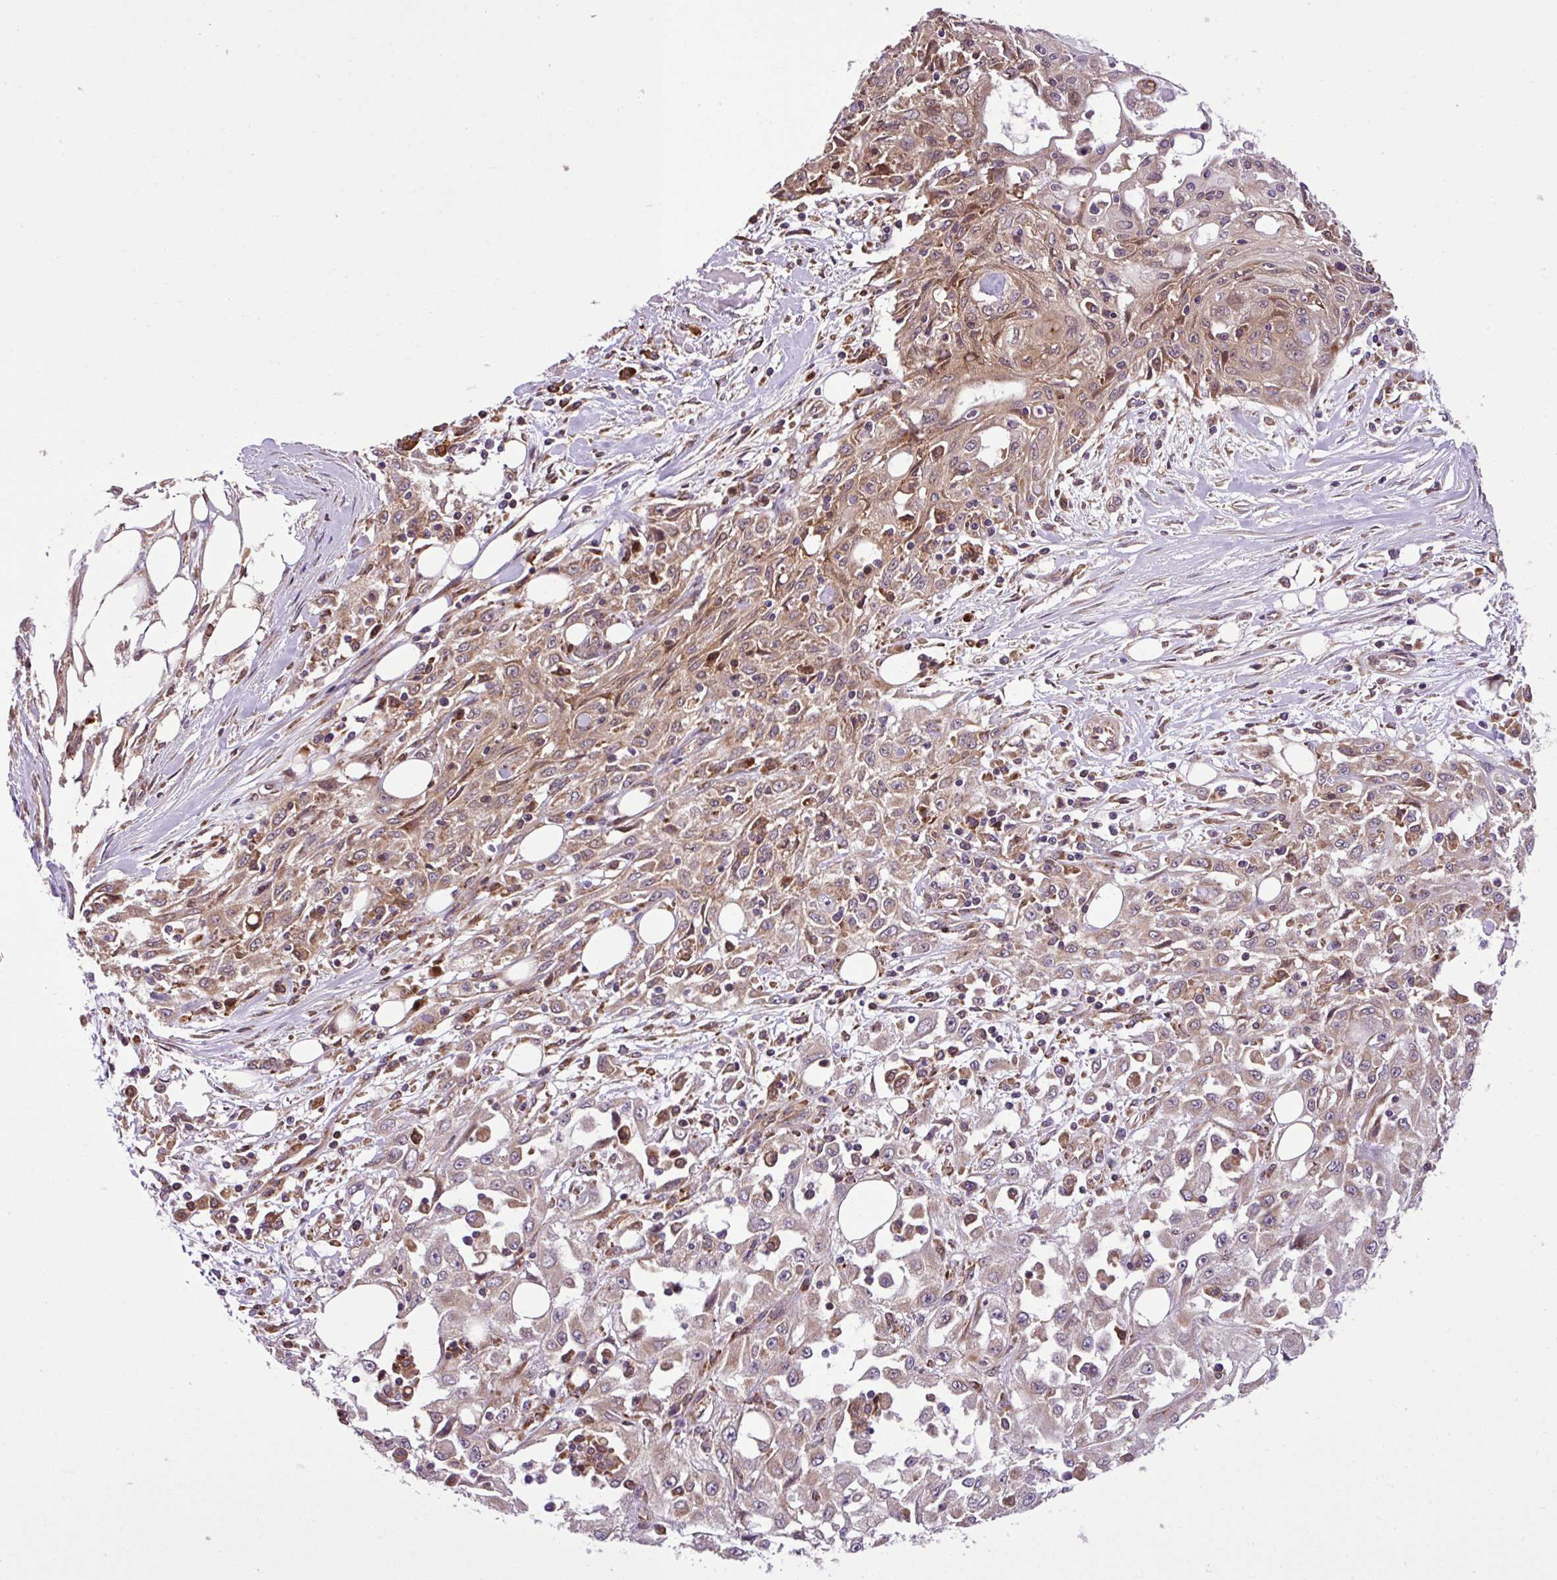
{"staining": {"intensity": "moderate", "quantity": "25%-75%", "location": "cytoplasmic/membranous"}, "tissue": "skin cancer", "cell_type": "Tumor cells", "image_type": "cancer", "snomed": [{"axis": "morphology", "description": "Squamous cell carcinoma, NOS"}, {"axis": "morphology", "description": "Squamous cell carcinoma, metastatic, NOS"}, {"axis": "topography", "description": "Skin"}, {"axis": "topography", "description": "Lymph node"}], "caption": "Protein expression by immunohistochemistry reveals moderate cytoplasmic/membranous staining in about 25%-75% of tumor cells in skin cancer.", "gene": "DLGAP4", "patient": {"sex": "male", "age": 75}}